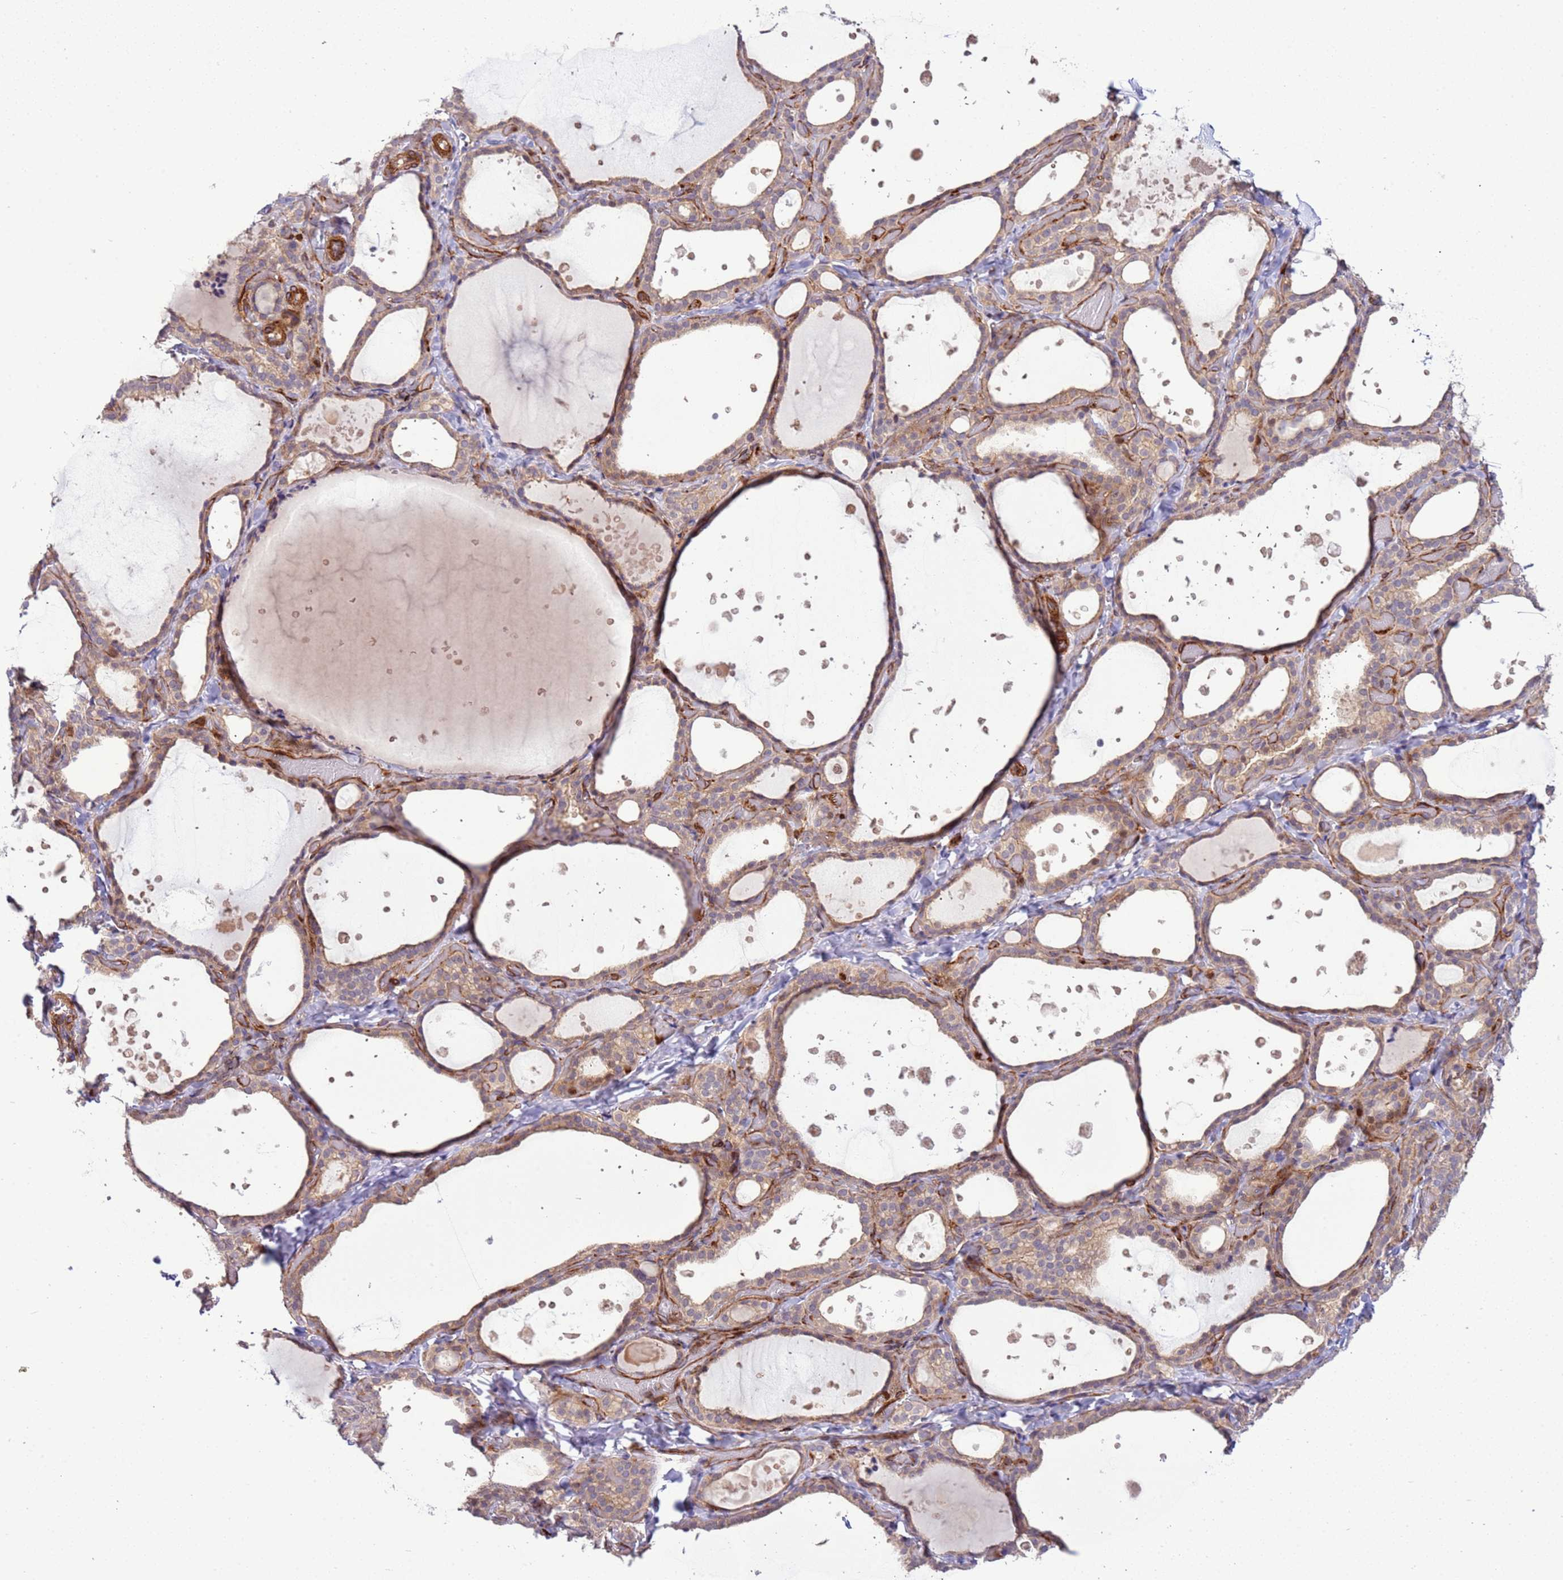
{"staining": {"intensity": "weak", "quantity": "25%-75%", "location": "cytoplasmic/membranous"}, "tissue": "thyroid gland", "cell_type": "Glandular cells", "image_type": "normal", "snomed": [{"axis": "morphology", "description": "Normal tissue, NOS"}, {"axis": "topography", "description": "Thyroid gland"}], "caption": "A high-resolution micrograph shows IHC staining of benign thyroid gland, which reveals weak cytoplasmic/membranous positivity in about 25%-75% of glandular cells. (DAB = brown stain, brightfield microscopy at high magnification).", "gene": "ZNF624", "patient": {"sex": "female", "age": 44}}